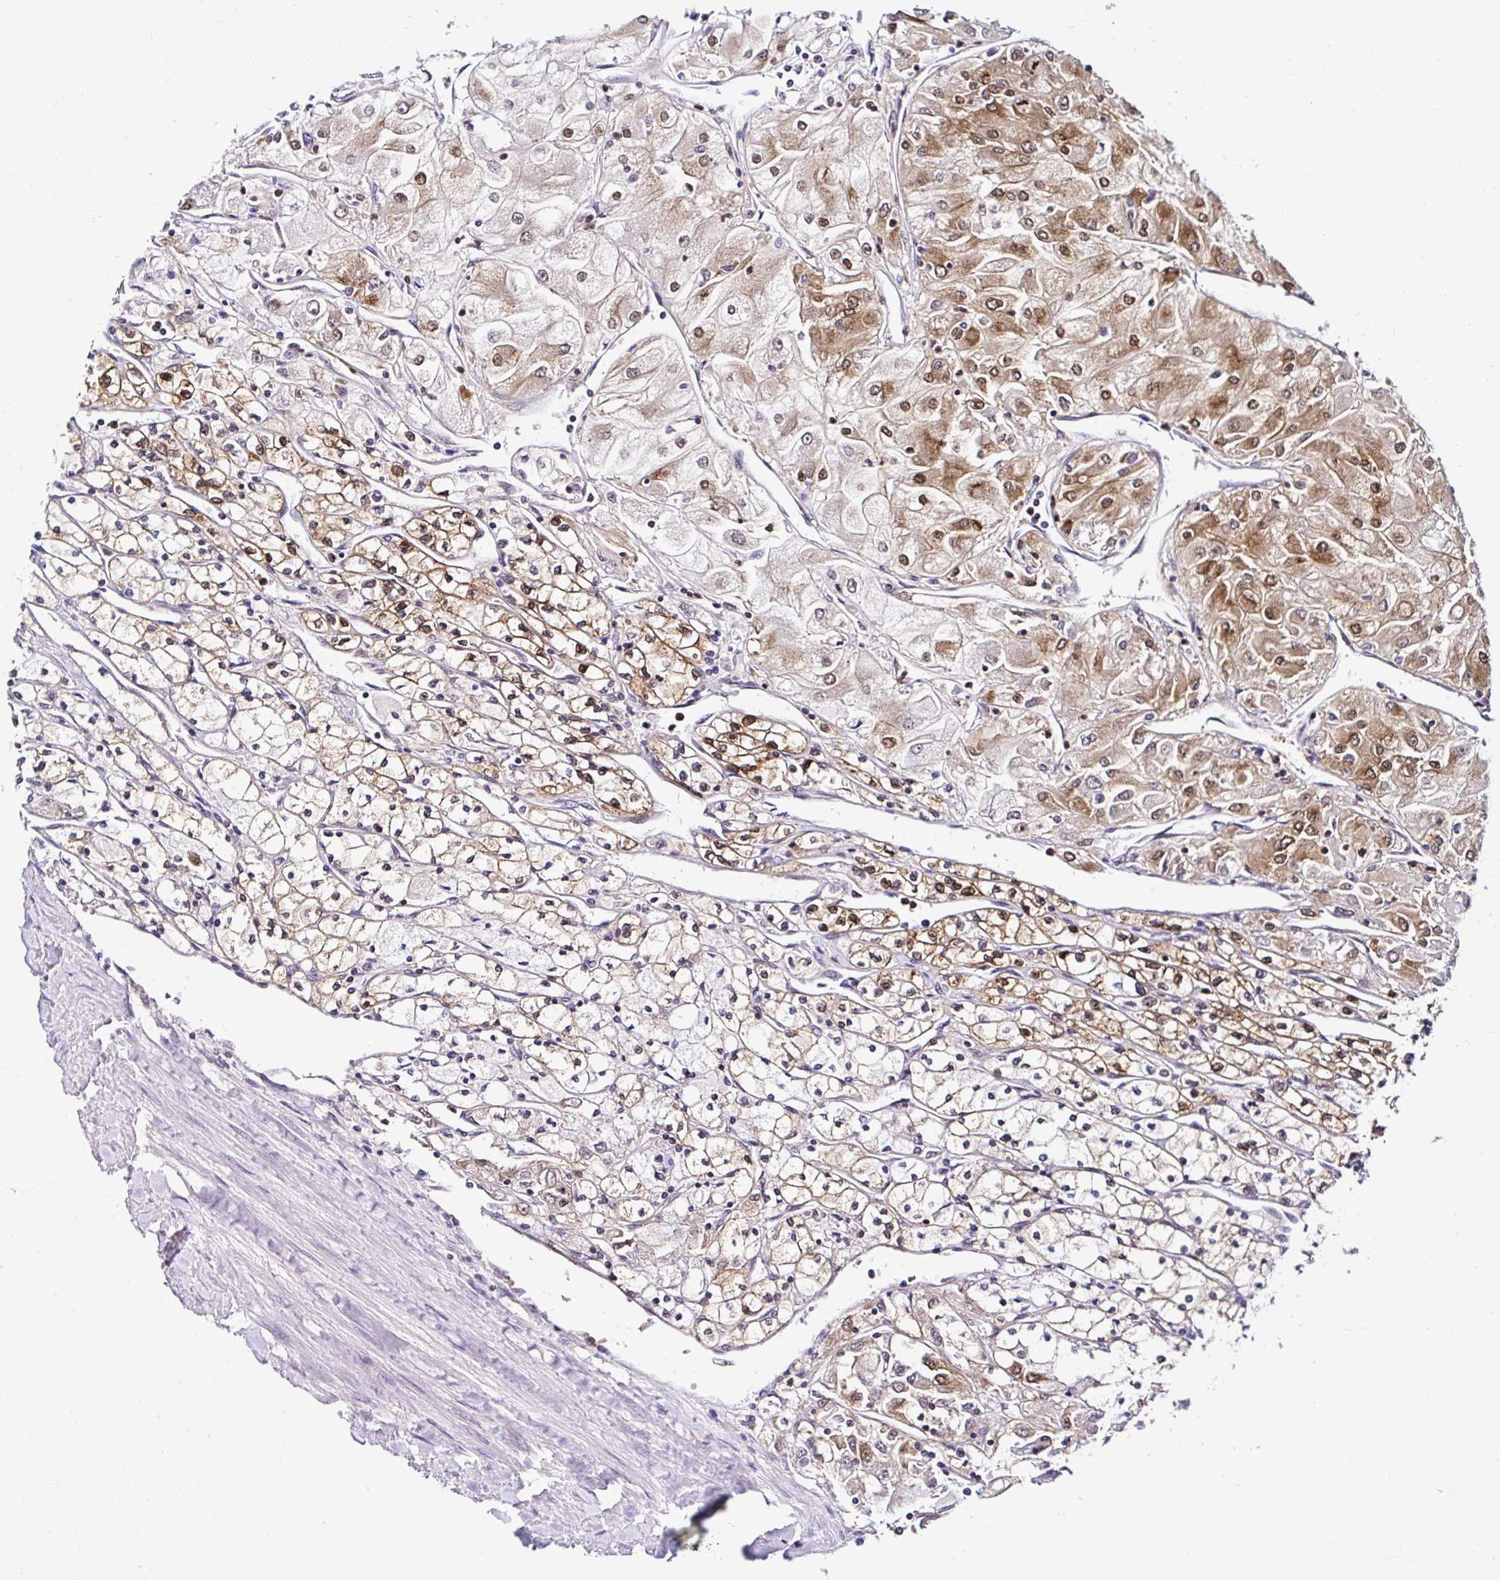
{"staining": {"intensity": "moderate", "quantity": ">75%", "location": "cytoplasmic/membranous,nuclear"}, "tissue": "renal cancer", "cell_type": "Tumor cells", "image_type": "cancer", "snomed": [{"axis": "morphology", "description": "Adenocarcinoma, NOS"}, {"axis": "topography", "description": "Kidney"}], "caption": "About >75% of tumor cells in adenocarcinoma (renal) show moderate cytoplasmic/membranous and nuclear protein positivity as visualized by brown immunohistochemical staining.", "gene": "PIN4", "patient": {"sex": "male", "age": 80}}